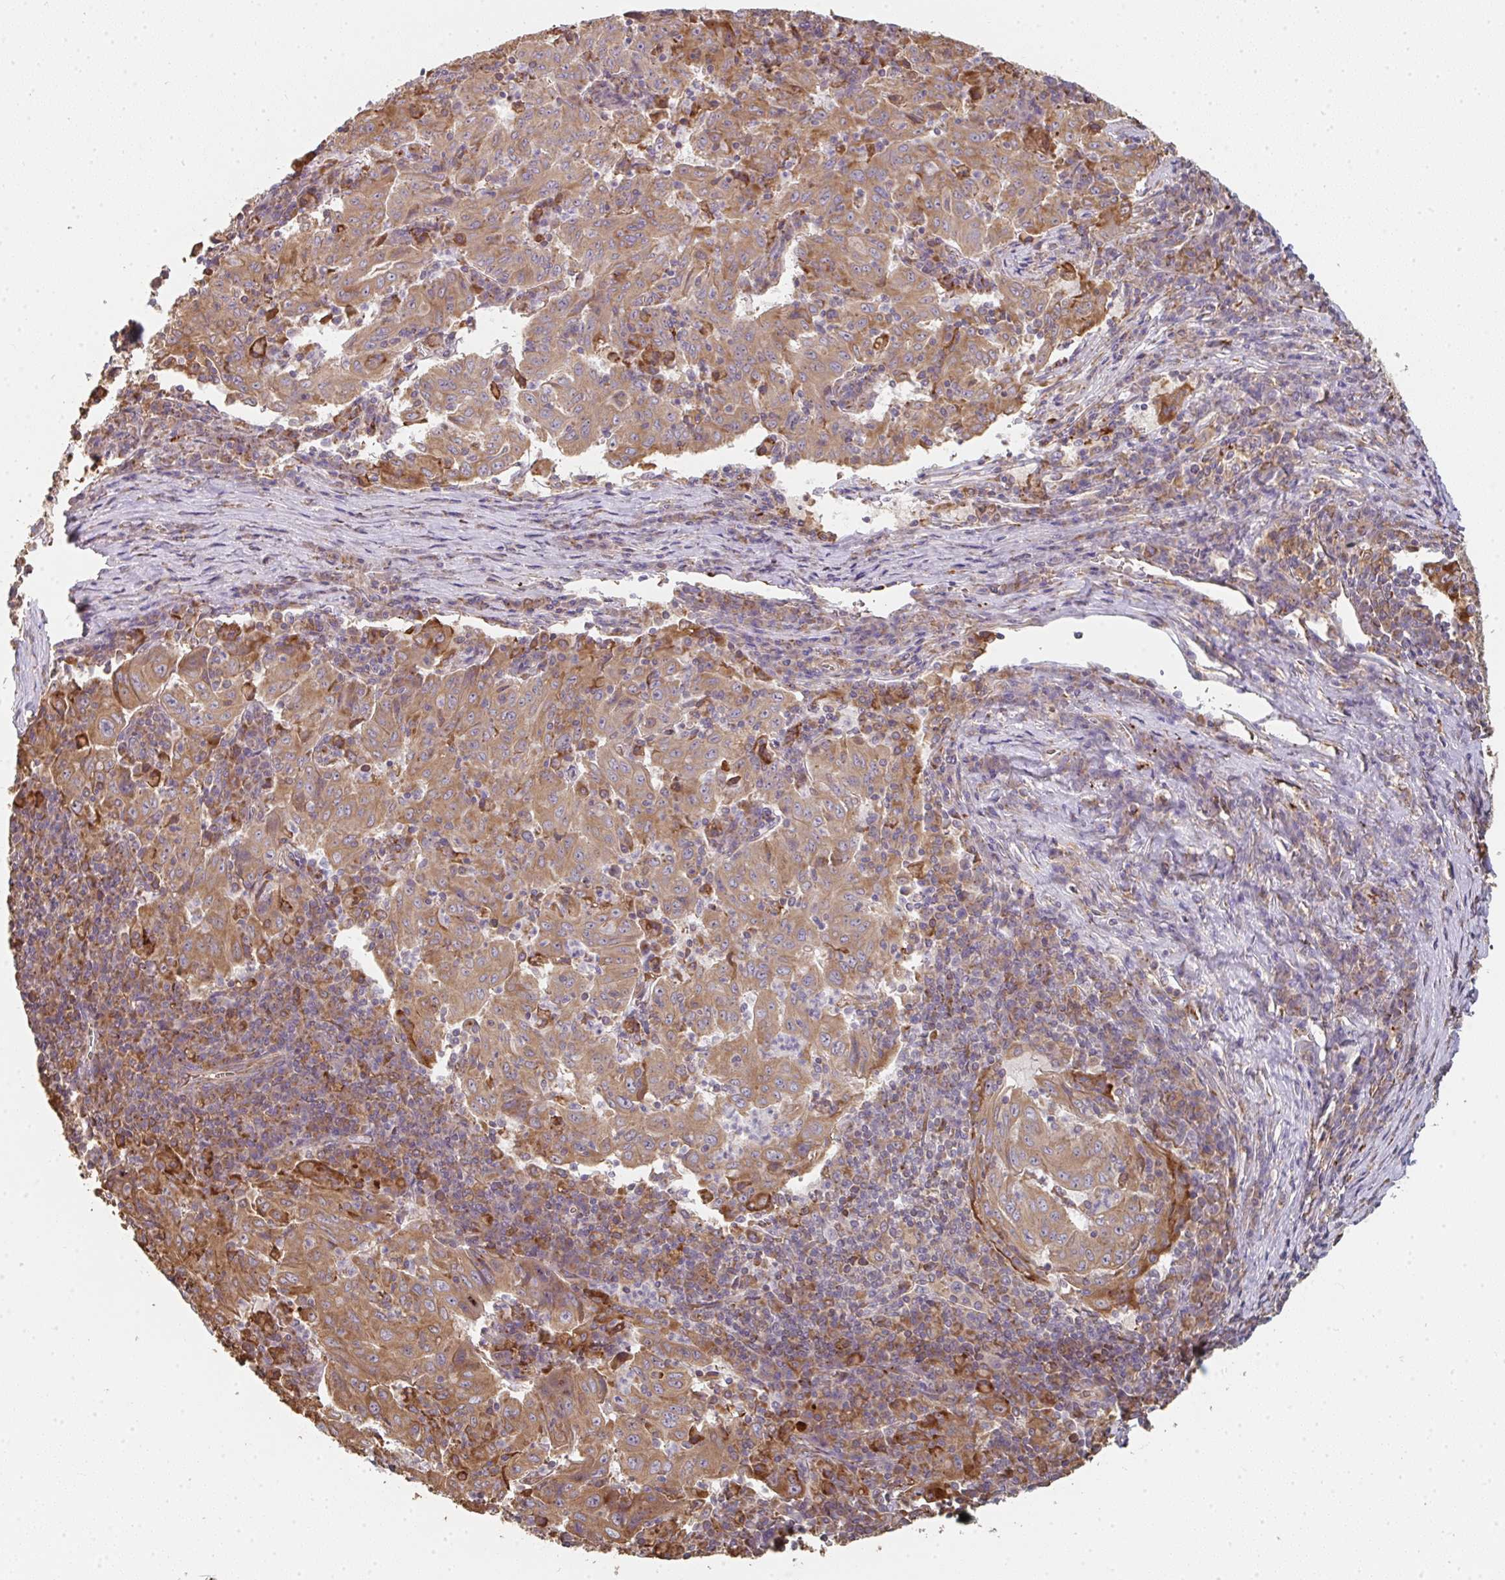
{"staining": {"intensity": "moderate", "quantity": ">75%", "location": "cytoplasmic/membranous"}, "tissue": "pancreatic cancer", "cell_type": "Tumor cells", "image_type": "cancer", "snomed": [{"axis": "morphology", "description": "Adenocarcinoma, NOS"}, {"axis": "topography", "description": "Pancreas"}], "caption": "Protein expression by immunohistochemistry demonstrates moderate cytoplasmic/membranous expression in about >75% of tumor cells in adenocarcinoma (pancreatic).", "gene": "POLG", "patient": {"sex": "male", "age": 63}}